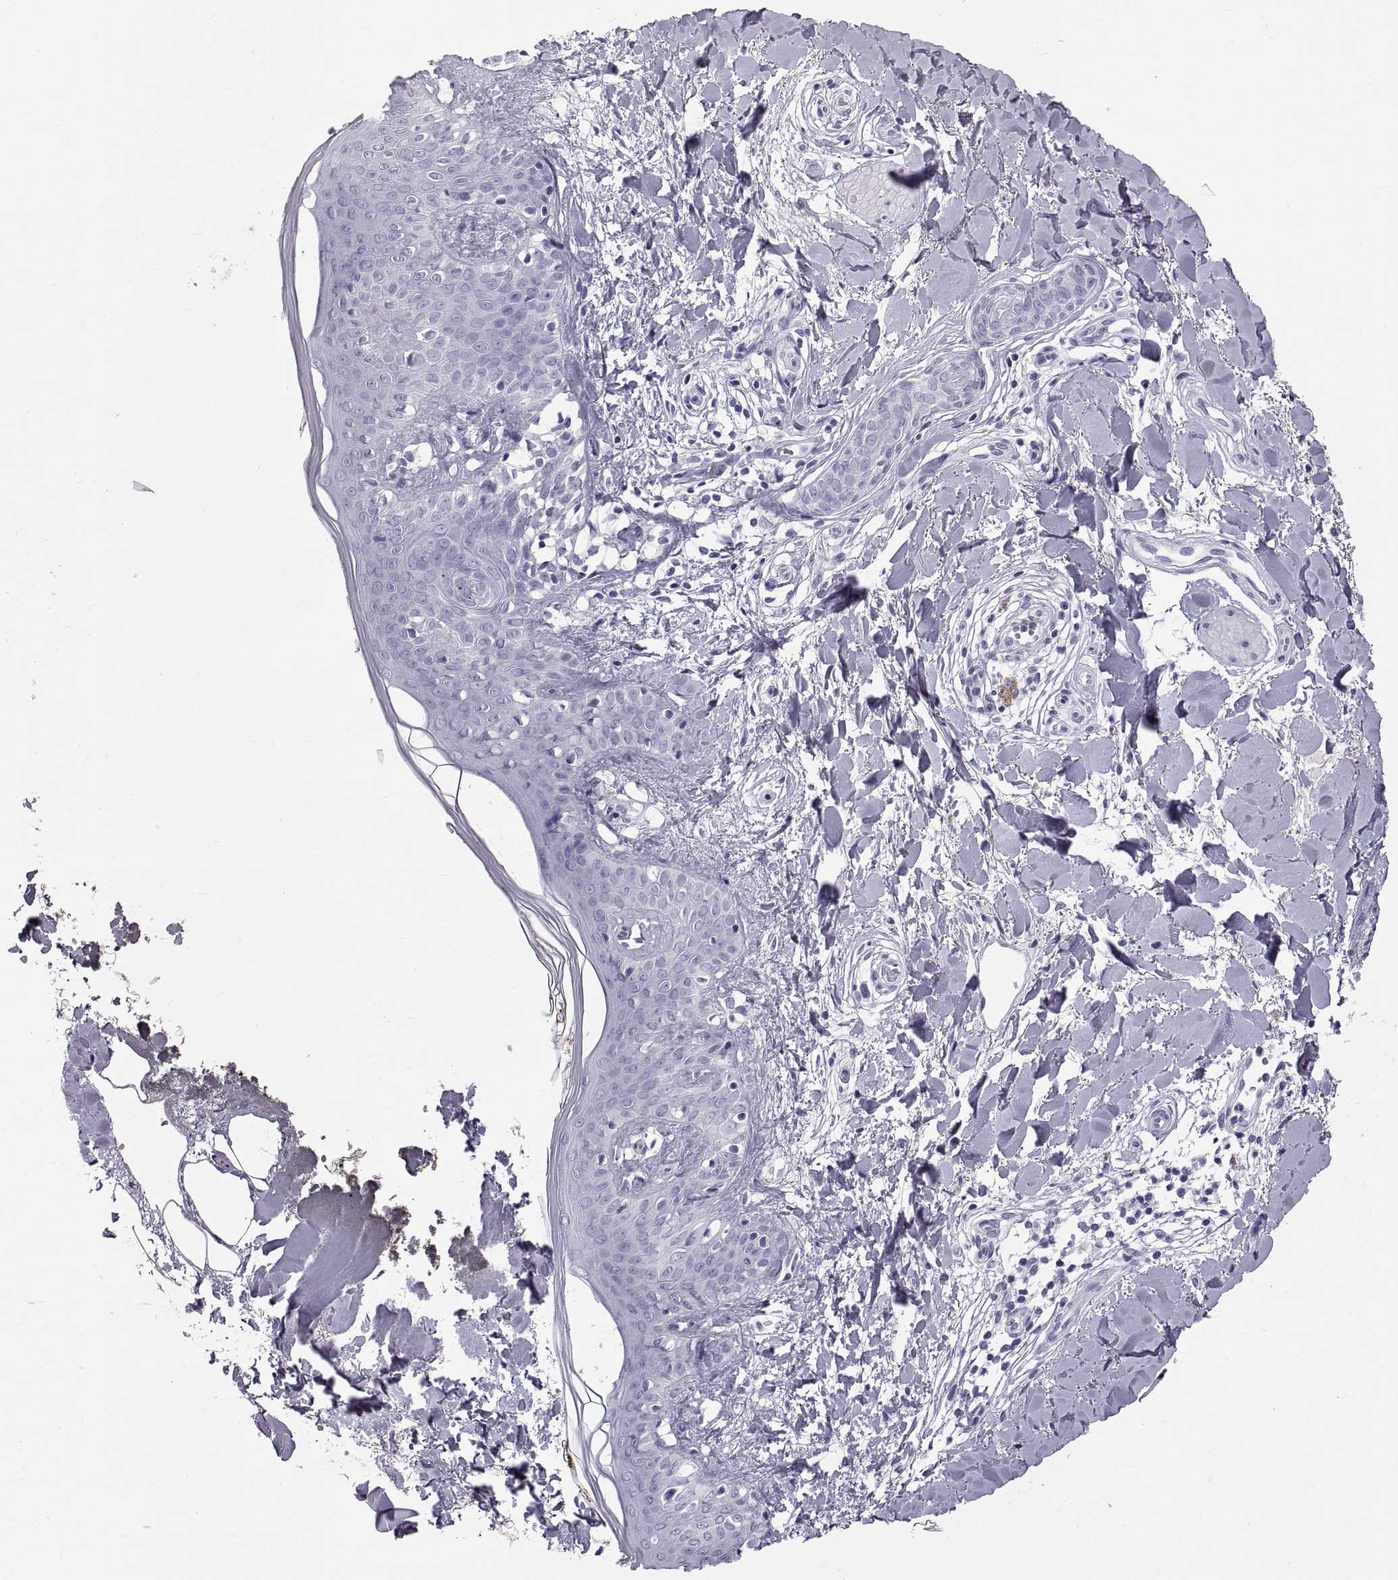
{"staining": {"intensity": "negative", "quantity": "none", "location": "none"}, "tissue": "skin", "cell_type": "Fibroblasts", "image_type": "normal", "snomed": [{"axis": "morphology", "description": "Normal tissue, NOS"}, {"axis": "topography", "description": "Skin"}], "caption": "DAB immunohistochemical staining of benign skin displays no significant positivity in fibroblasts. (IHC, brightfield microscopy, high magnification).", "gene": "WFDC8", "patient": {"sex": "female", "age": 34}}